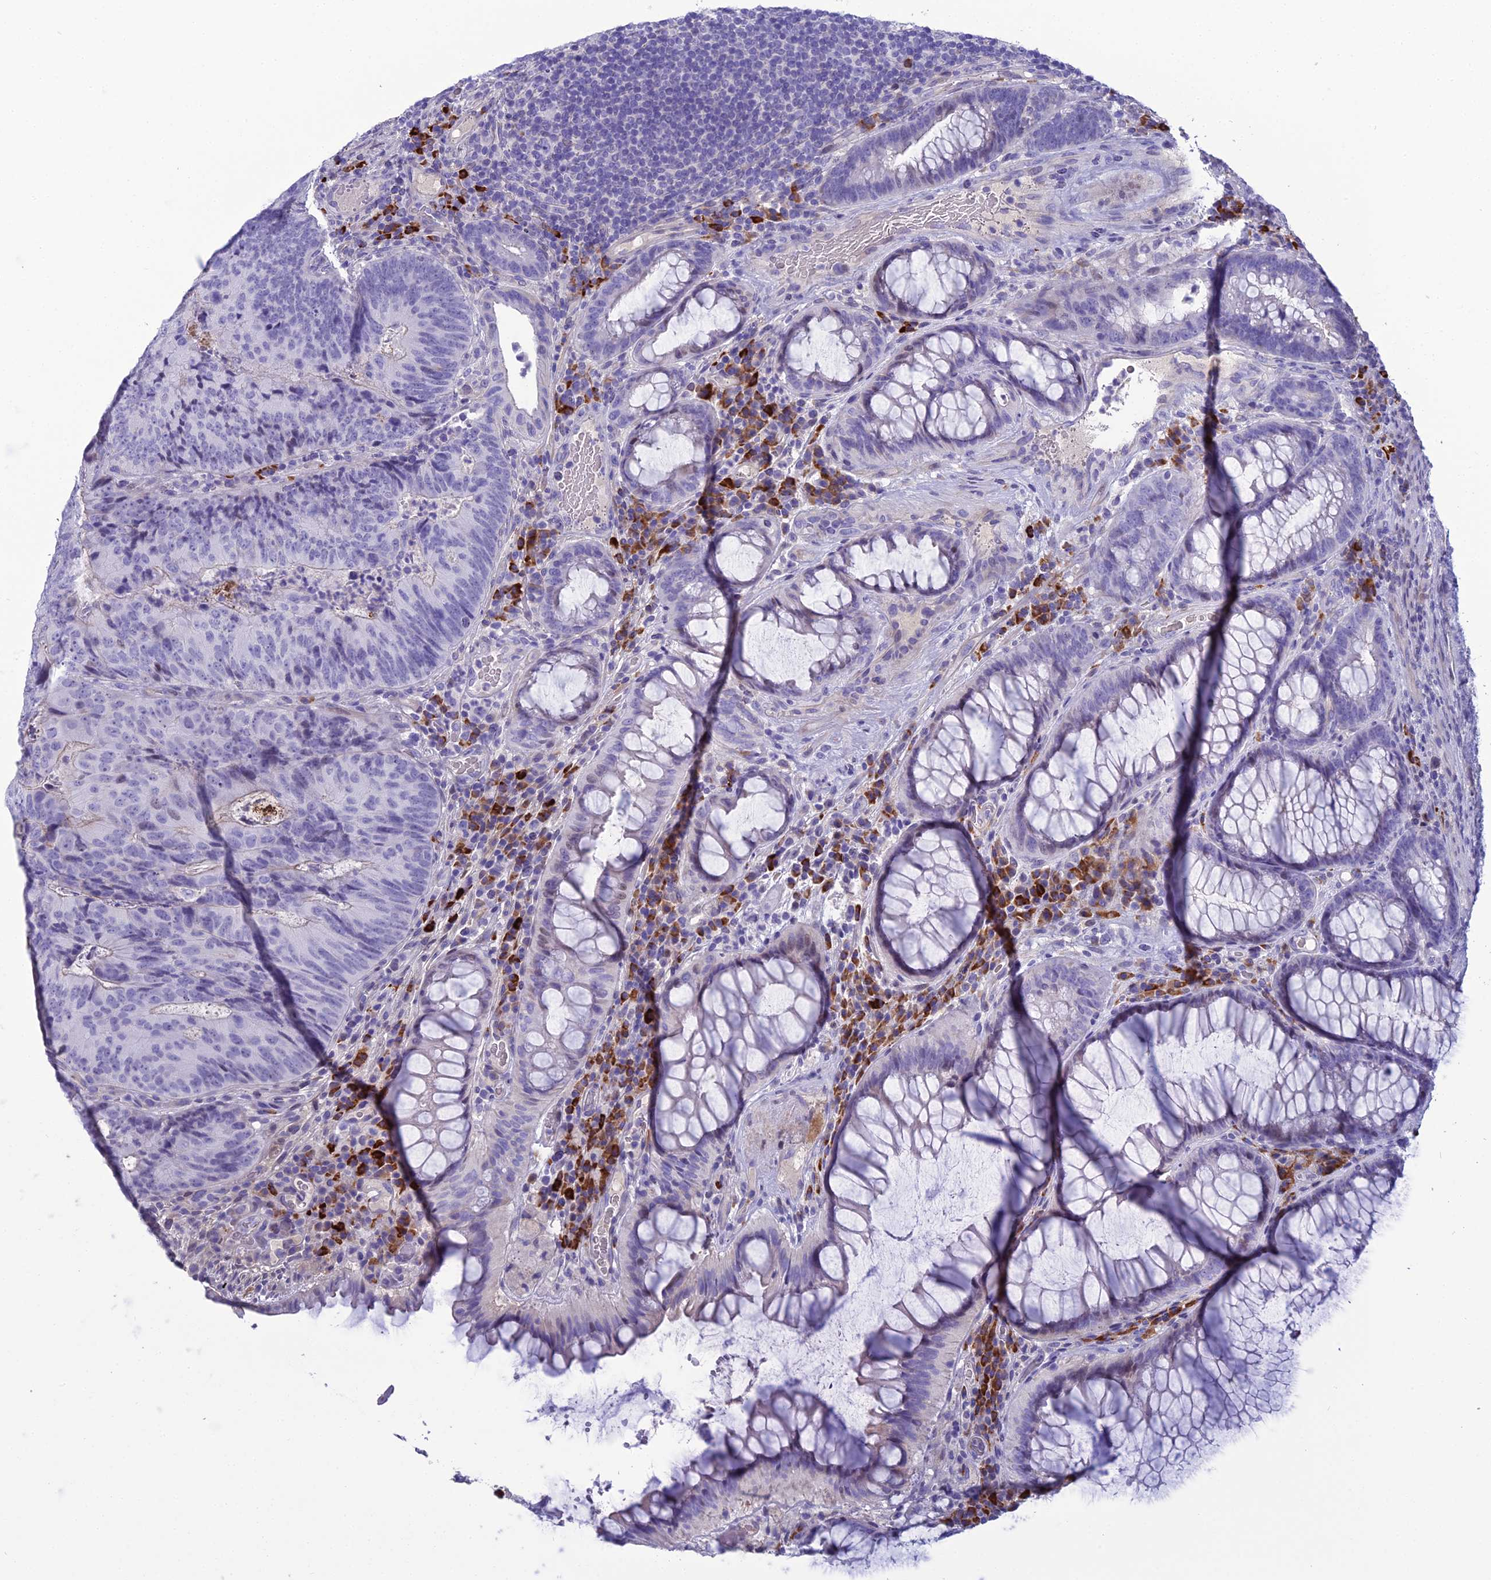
{"staining": {"intensity": "negative", "quantity": "none", "location": "none"}, "tissue": "colorectal cancer", "cell_type": "Tumor cells", "image_type": "cancer", "snomed": [{"axis": "morphology", "description": "Adenocarcinoma, NOS"}, {"axis": "topography", "description": "Colon"}], "caption": "Photomicrograph shows no protein staining in tumor cells of adenocarcinoma (colorectal) tissue.", "gene": "CRB2", "patient": {"sex": "female", "age": 67}}